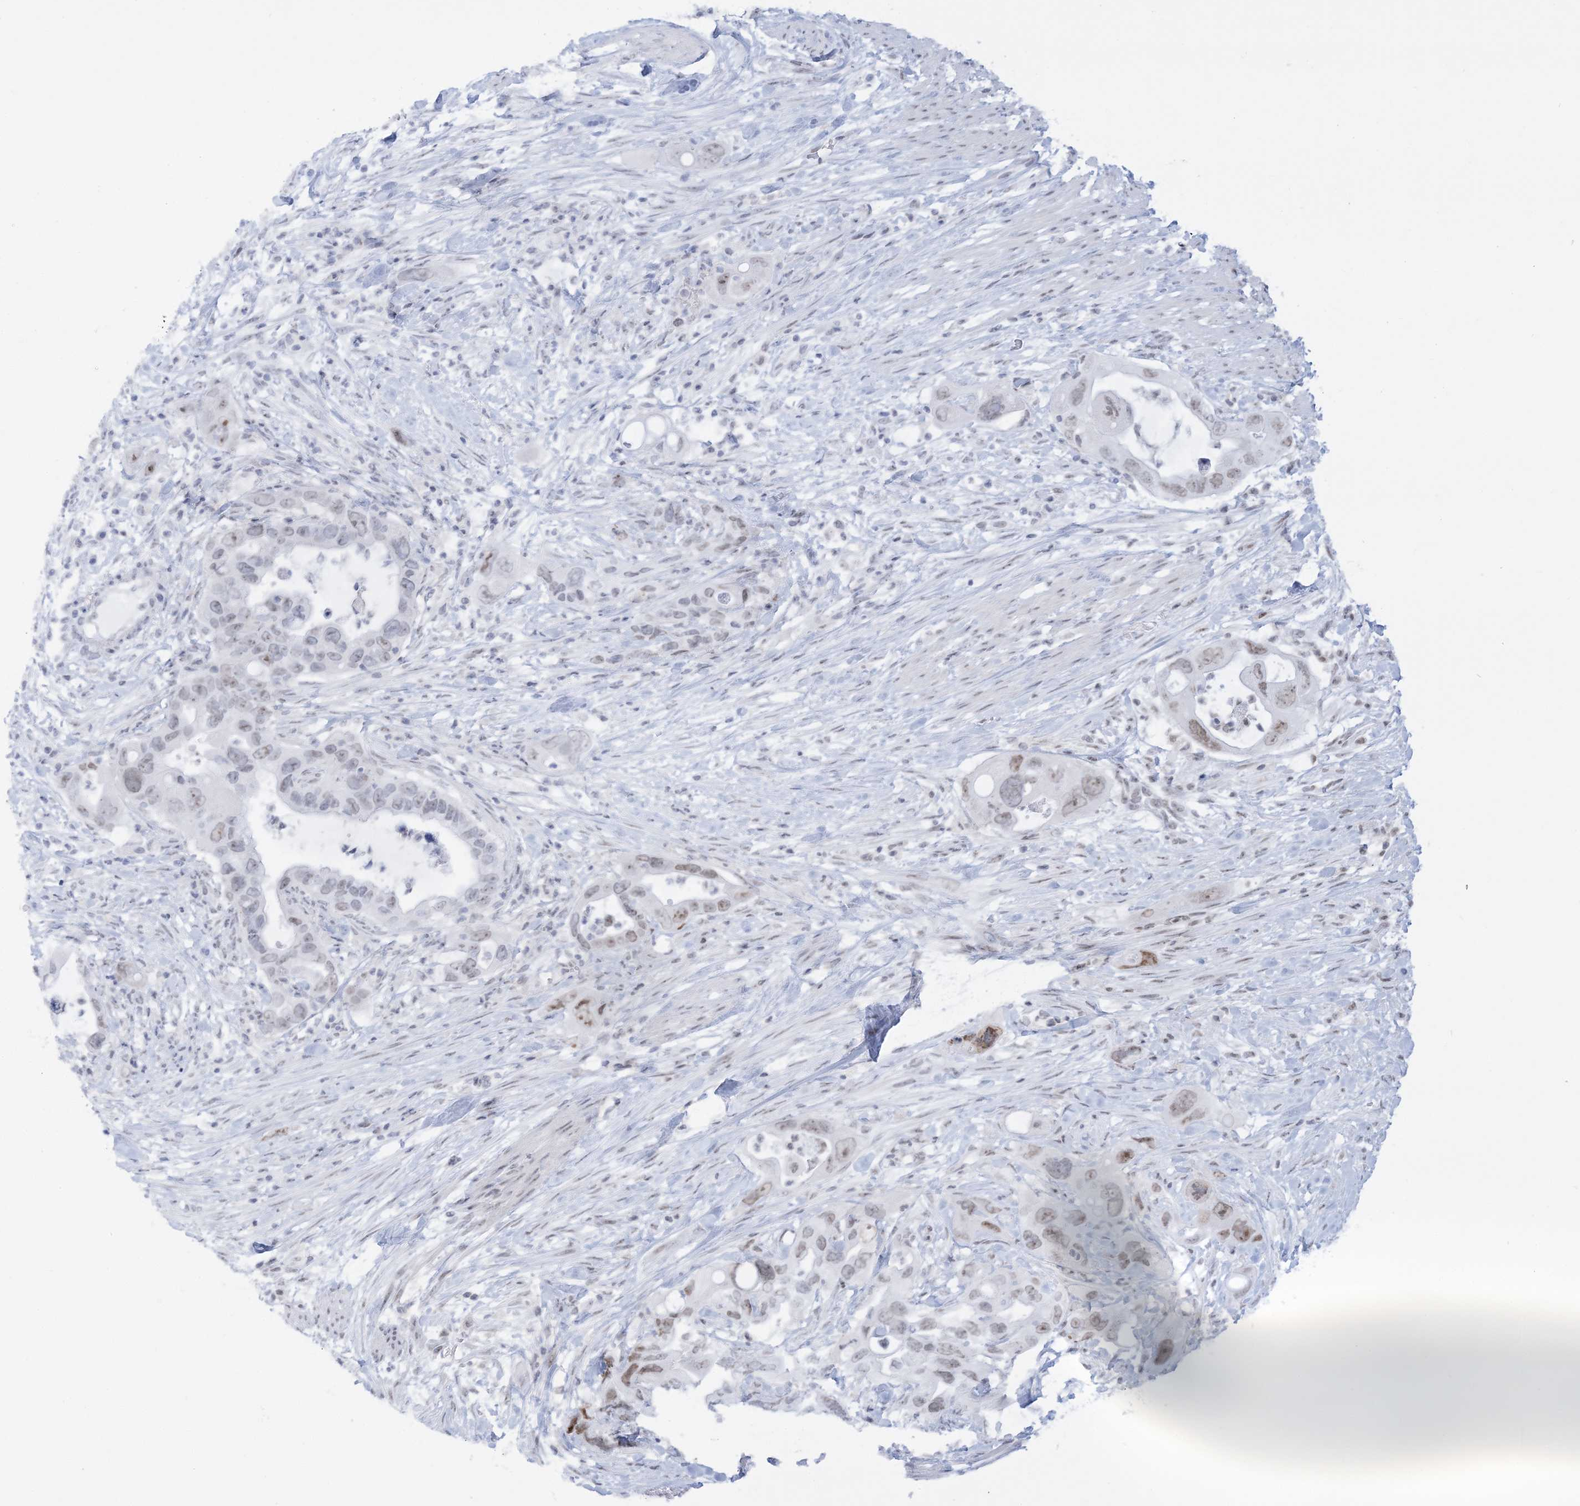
{"staining": {"intensity": "strong", "quantity": "25%-75%", "location": "nuclear"}, "tissue": "pancreatic cancer", "cell_type": "Tumor cells", "image_type": "cancer", "snomed": [{"axis": "morphology", "description": "Adenocarcinoma, NOS"}, {"axis": "topography", "description": "Pancreas"}], "caption": "Immunohistochemical staining of human pancreatic adenocarcinoma exhibits strong nuclear protein staining in approximately 25%-75% of tumor cells. (IHC, brightfield microscopy, high magnification).", "gene": "DDX21", "patient": {"sex": "female", "age": 71}}